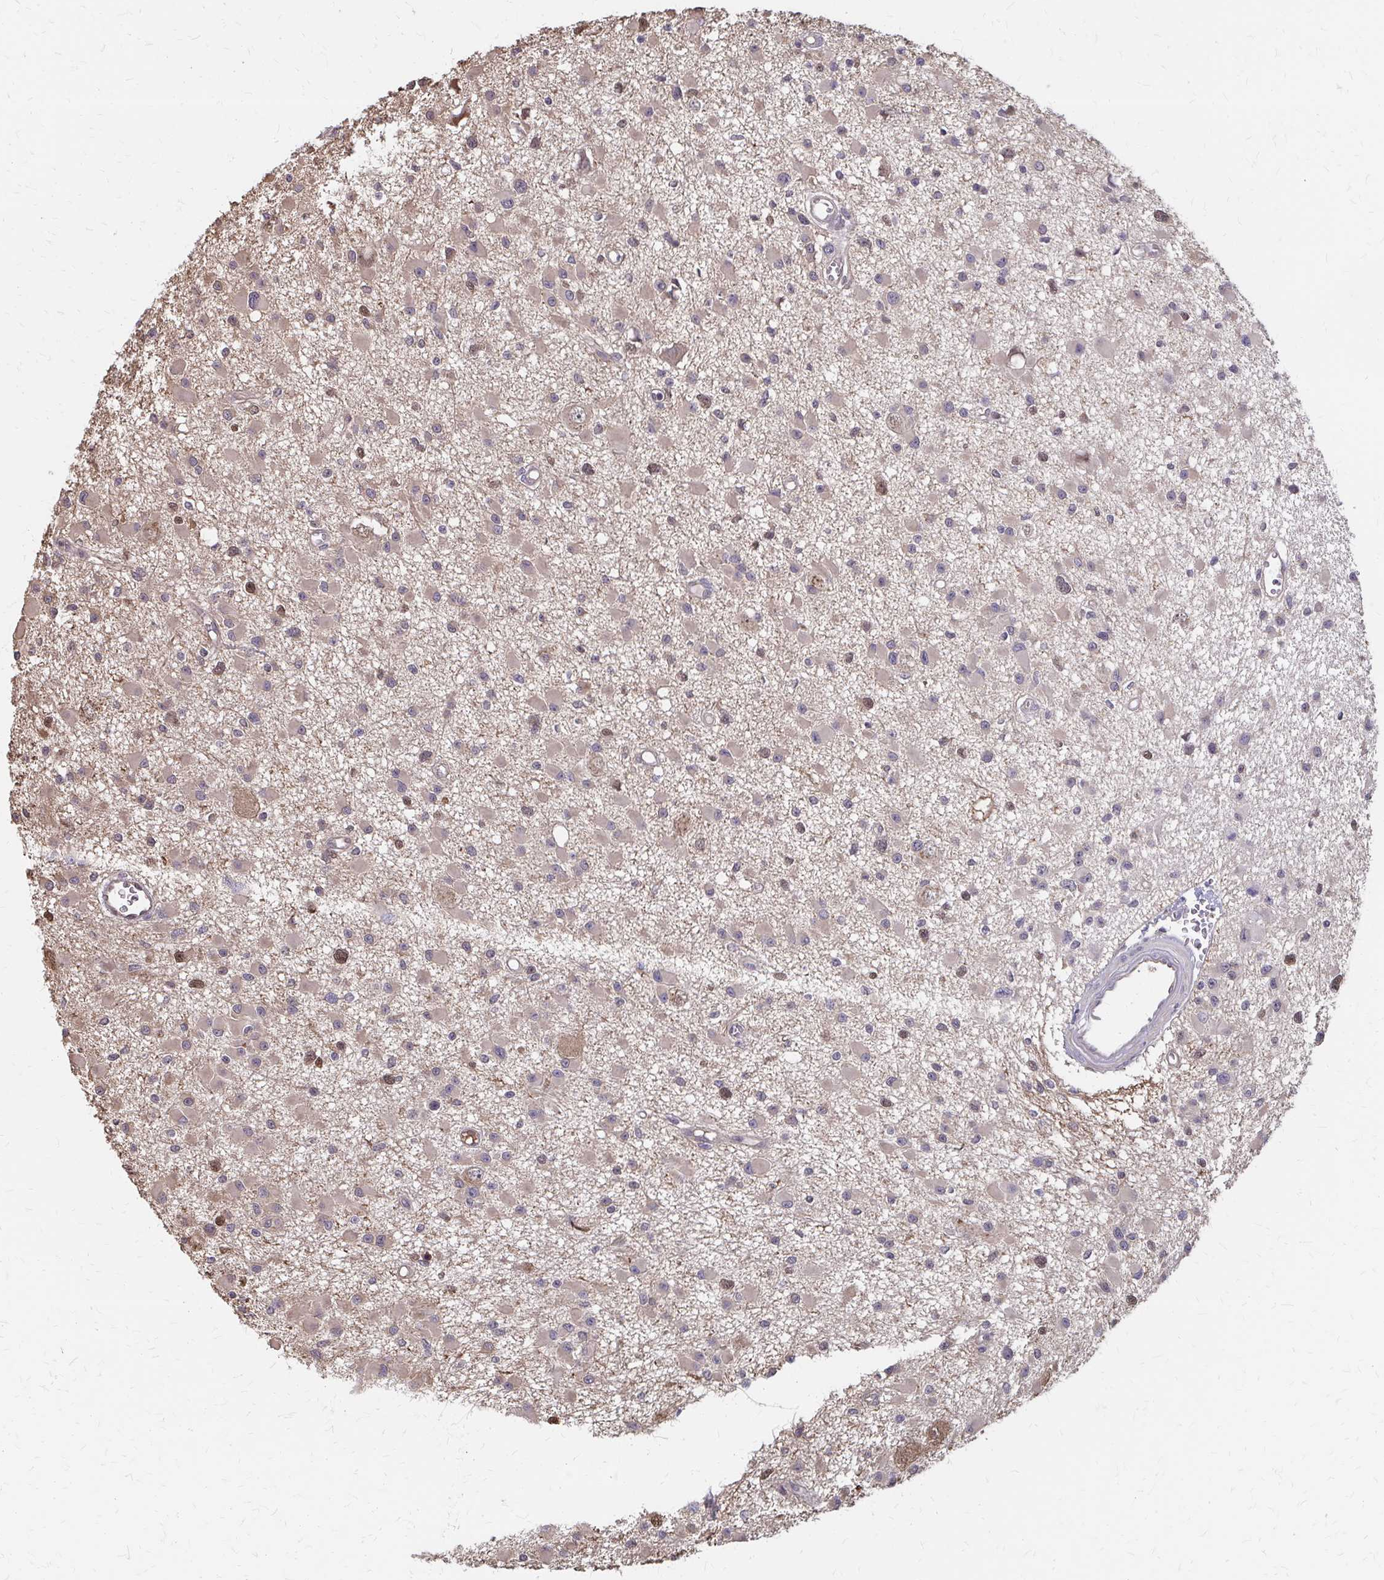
{"staining": {"intensity": "weak", "quantity": "25%-75%", "location": "cytoplasmic/membranous"}, "tissue": "glioma", "cell_type": "Tumor cells", "image_type": "cancer", "snomed": [{"axis": "morphology", "description": "Glioma, malignant, High grade"}, {"axis": "topography", "description": "Brain"}], "caption": "This is an image of immunohistochemistry (IHC) staining of glioma, which shows weak staining in the cytoplasmic/membranous of tumor cells.", "gene": "IFI44L", "patient": {"sex": "male", "age": 54}}